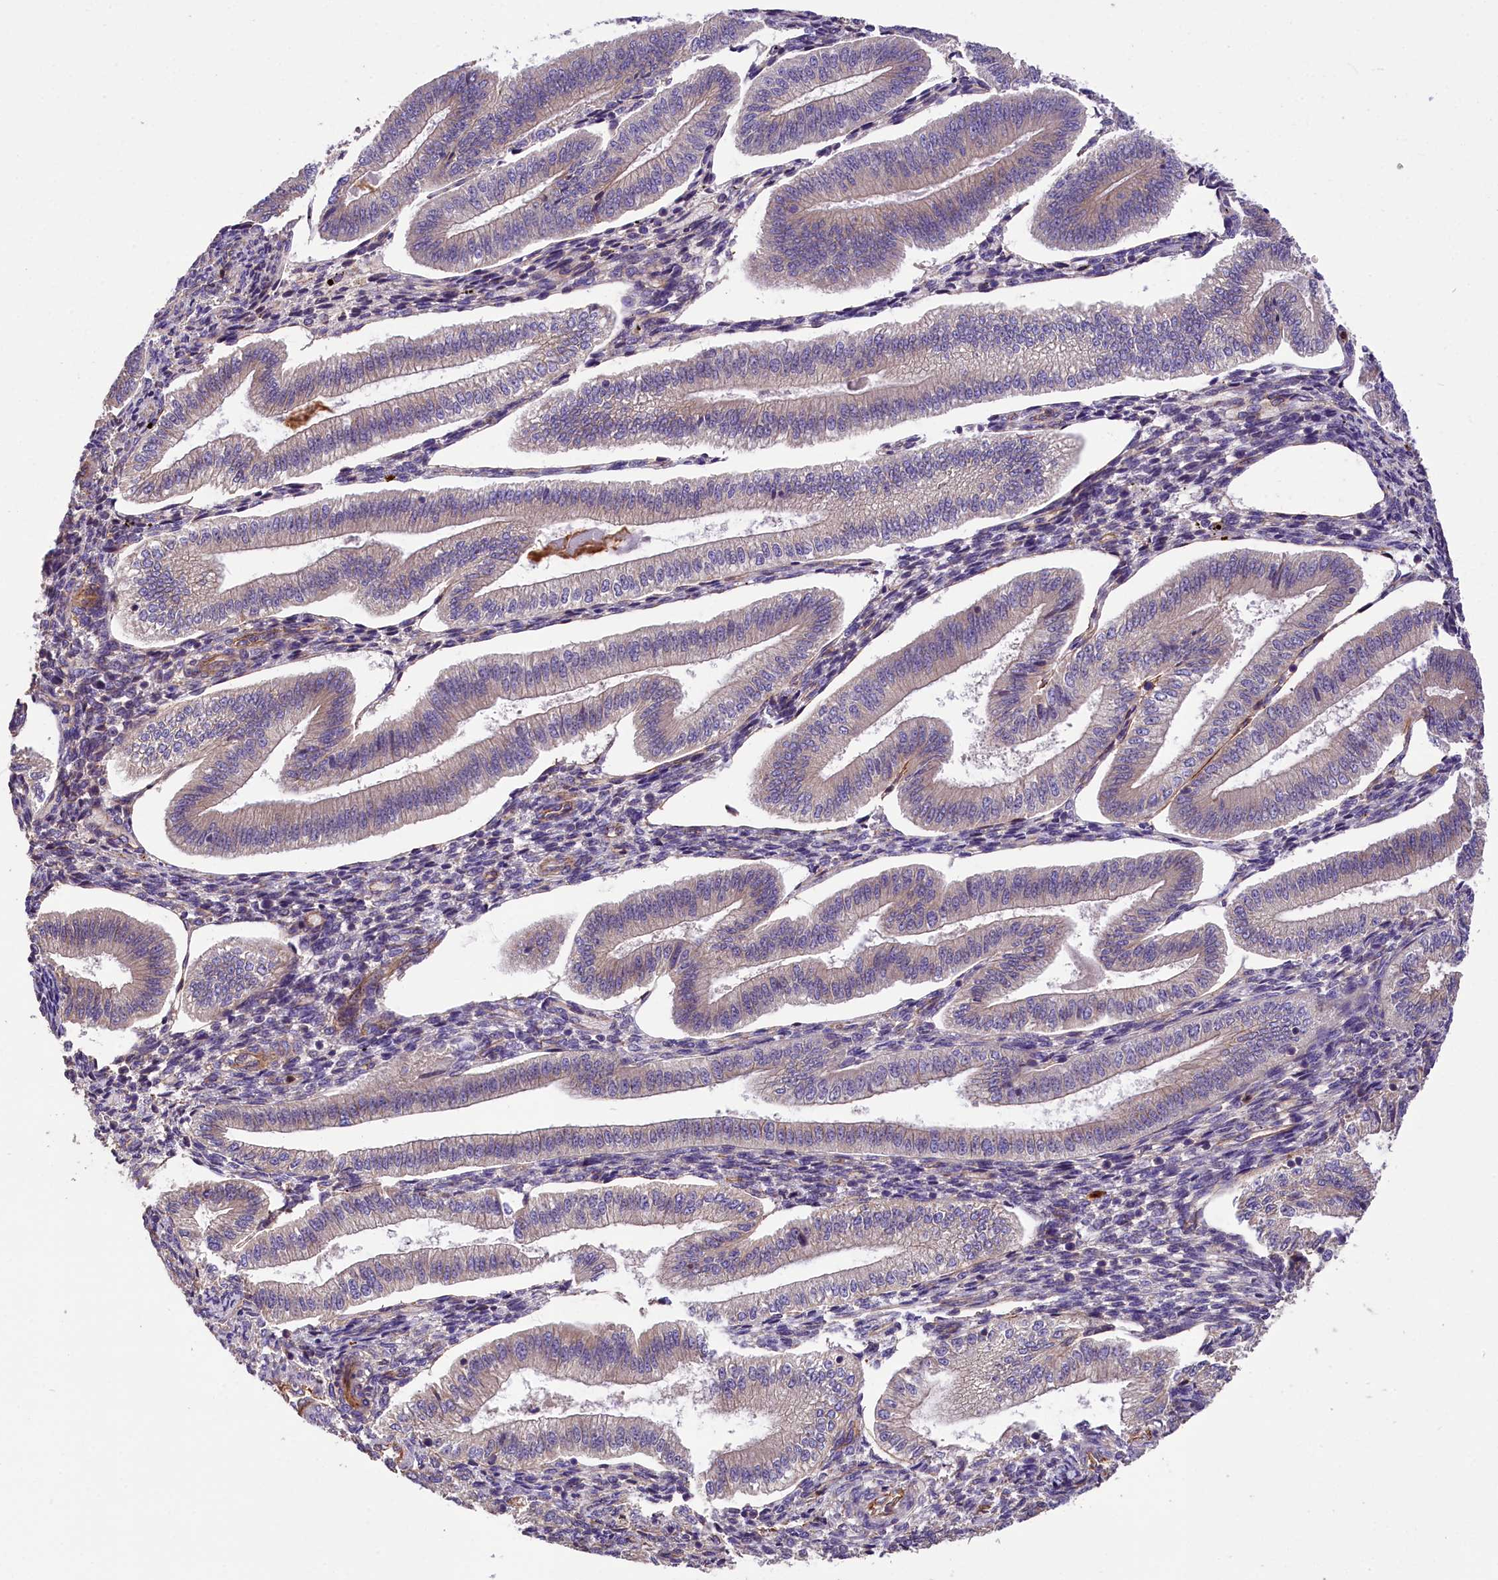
{"staining": {"intensity": "weak", "quantity": "25%-75%", "location": "cytoplasmic/membranous"}, "tissue": "endometrium", "cell_type": "Cells in endometrial stroma", "image_type": "normal", "snomed": [{"axis": "morphology", "description": "Normal tissue, NOS"}, {"axis": "topography", "description": "Endometrium"}], "caption": "An immunohistochemistry (IHC) image of normal tissue is shown. Protein staining in brown labels weak cytoplasmic/membranous positivity in endometrium within cells in endometrial stroma.", "gene": "ERMARD", "patient": {"sex": "female", "age": 34}}